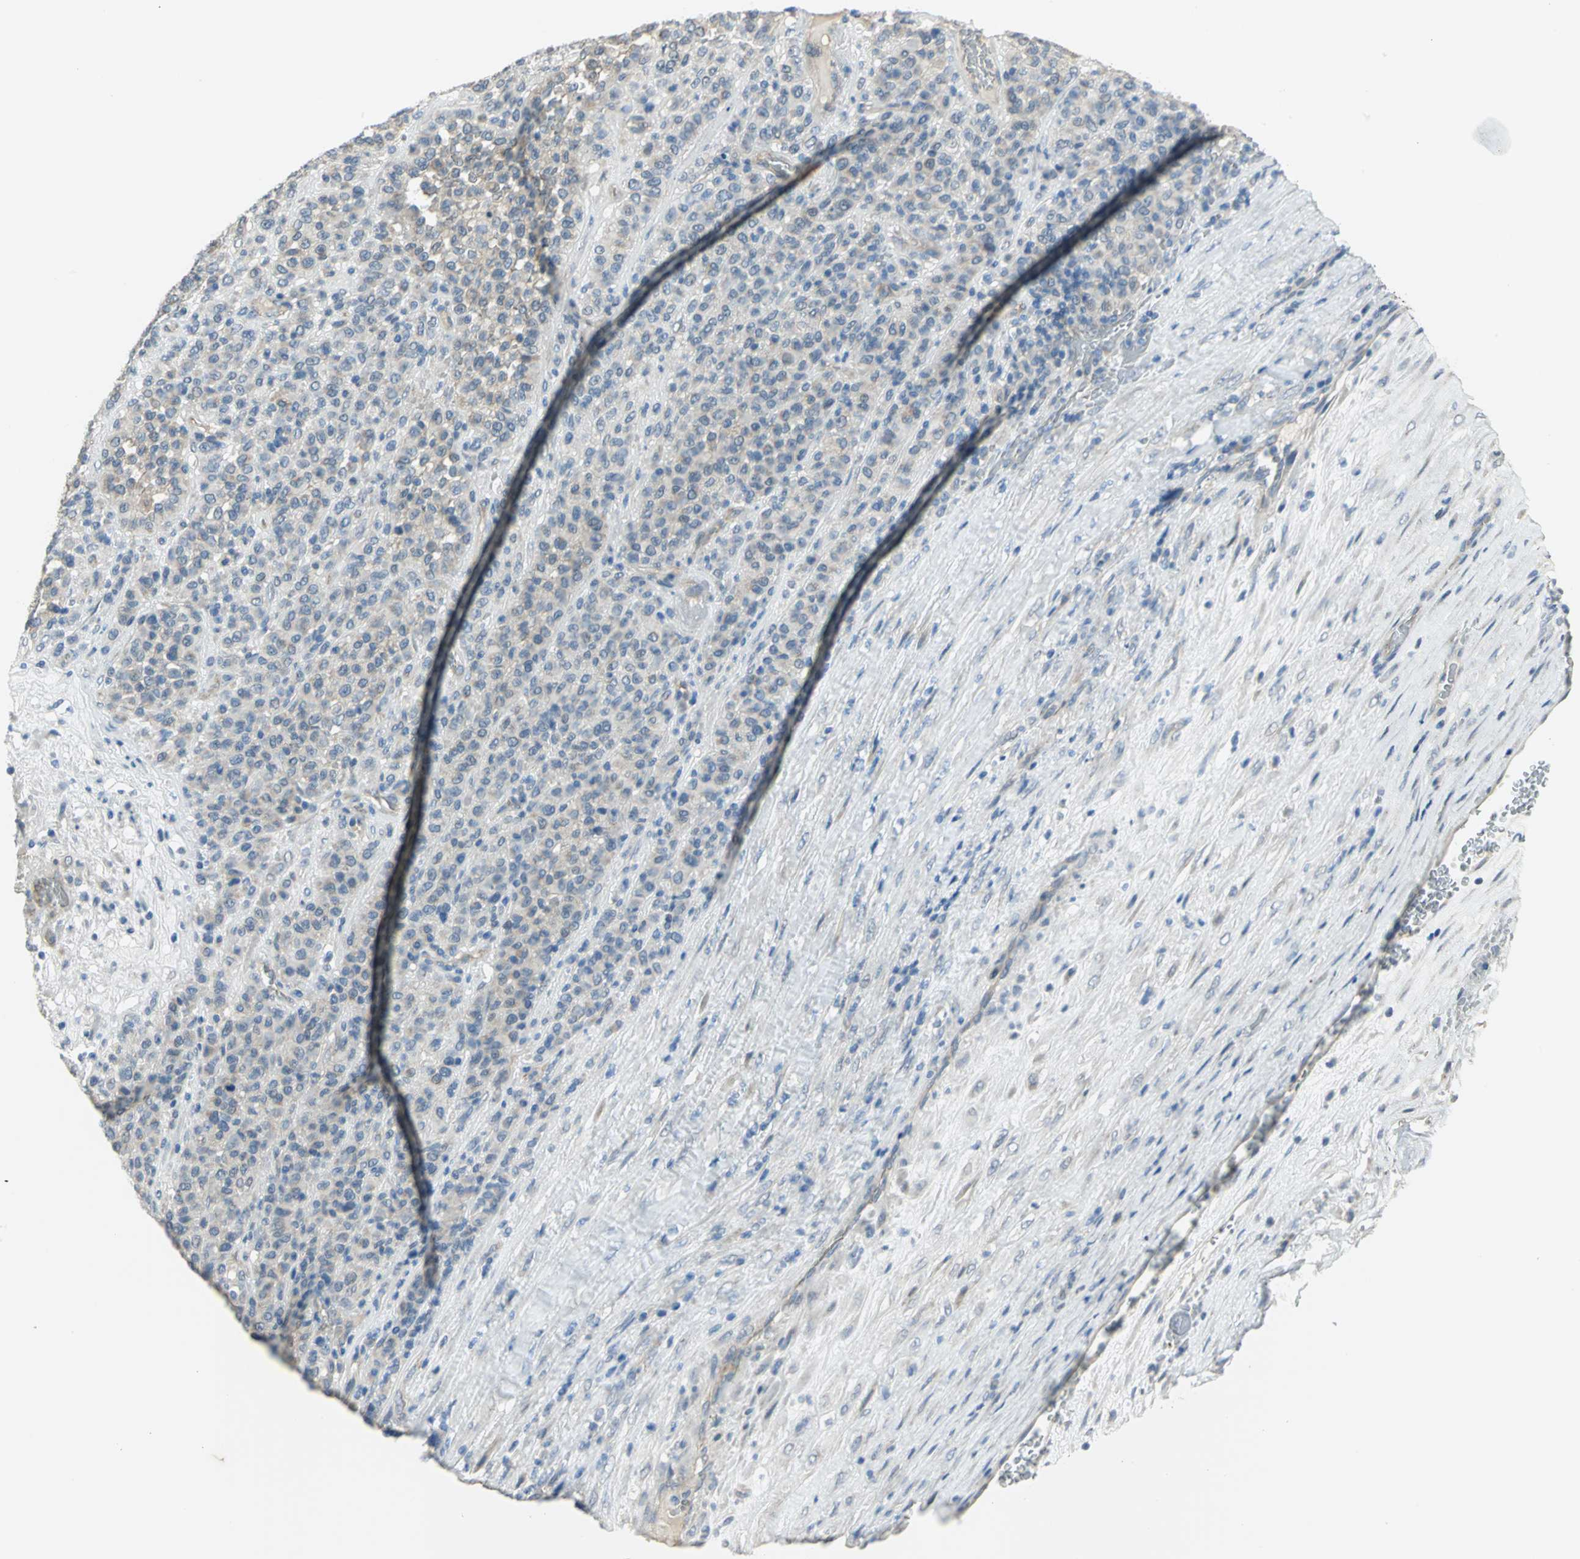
{"staining": {"intensity": "weak", "quantity": "<25%", "location": "cytoplasmic/membranous"}, "tissue": "melanoma", "cell_type": "Tumor cells", "image_type": "cancer", "snomed": [{"axis": "morphology", "description": "Malignant melanoma, Metastatic site"}, {"axis": "topography", "description": "Pancreas"}], "caption": "Melanoma stained for a protein using immunohistochemistry (IHC) displays no staining tumor cells.", "gene": "HTR1F", "patient": {"sex": "female", "age": 30}}